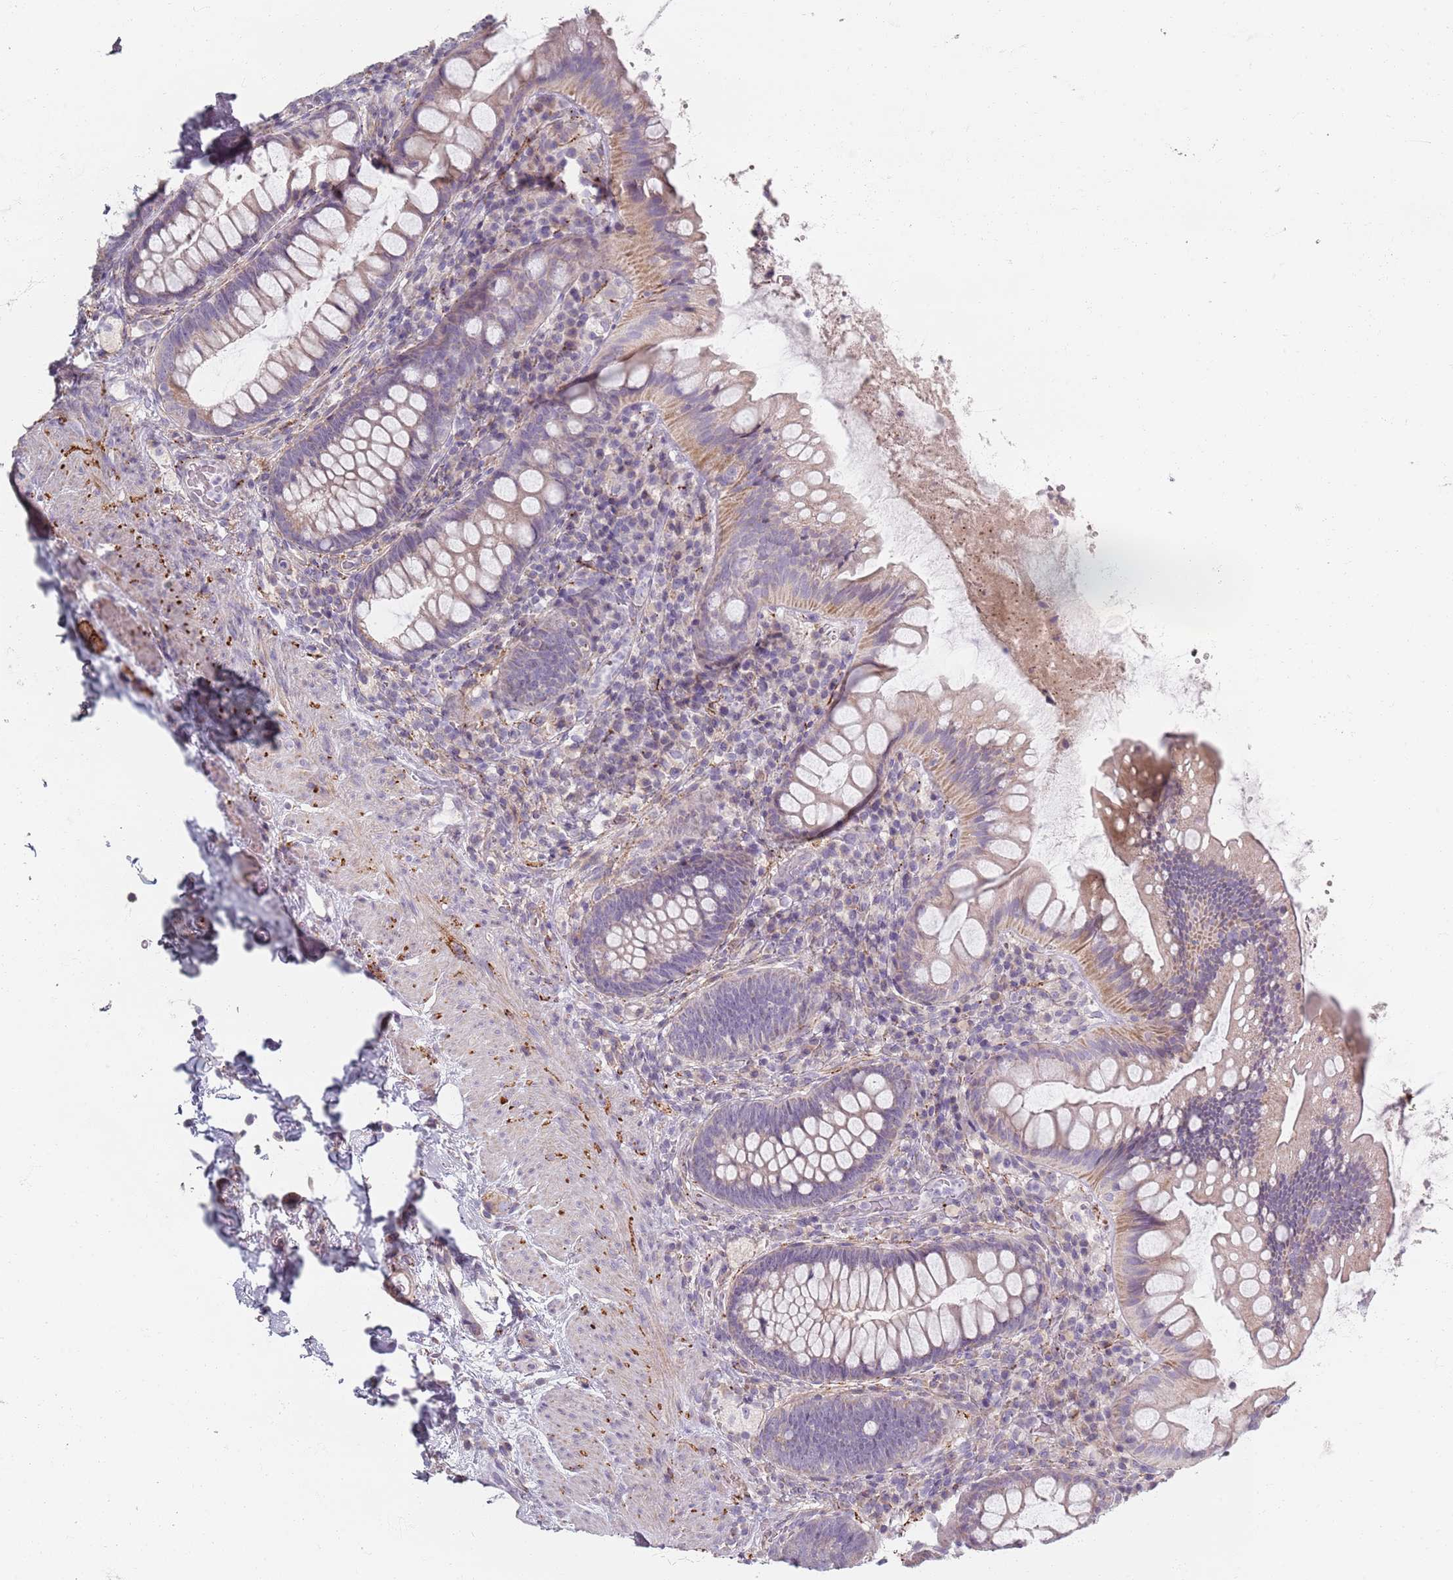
{"staining": {"intensity": "moderate", "quantity": "<25%", "location": "cytoplasmic/membranous"}, "tissue": "rectum", "cell_type": "Glandular cells", "image_type": "normal", "snomed": [{"axis": "morphology", "description": "Normal tissue, NOS"}, {"axis": "topography", "description": "Rectum"}, {"axis": "topography", "description": "Peripheral nerve tissue"}], "caption": "An IHC photomicrograph of benign tissue is shown. Protein staining in brown shows moderate cytoplasmic/membranous positivity in rectum within glandular cells.", "gene": "SYNGR3", "patient": {"sex": "female", "age": 69}}